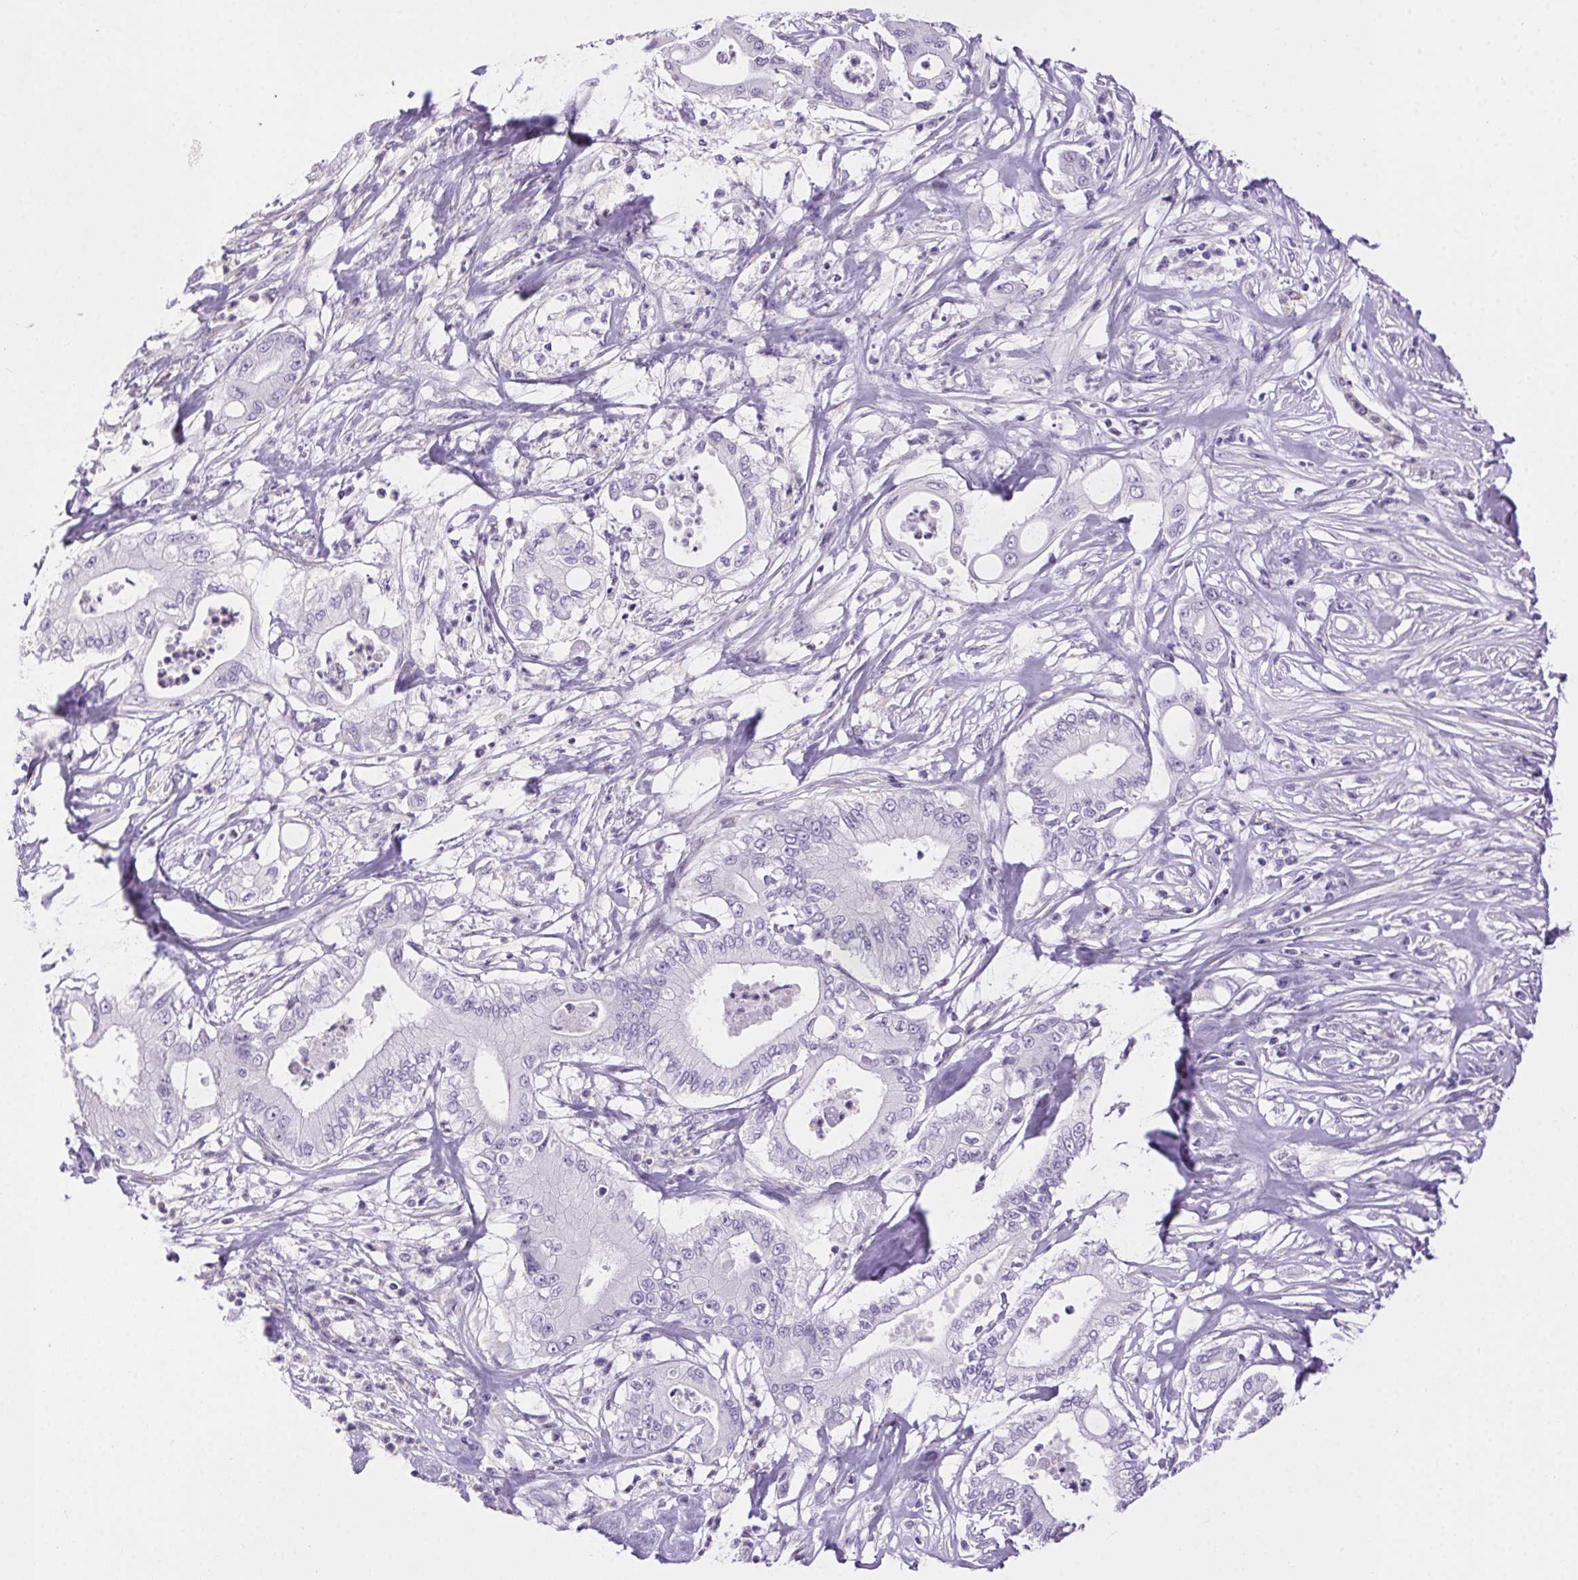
{"staining": {"intensity": "negative", "quantity": "none", "location": "none"}, "tissue": "pancreatic cancer", "cell_type": "Tumor cells", "image_type": "cancer", "snomed": [{"axis": "morphology", "description": "Adenocarcinoma, NOS"}, {"axis": "topography", "description": "Pancreas"}], "caption": "An image of human pancreatic cancer (adenocarcinoma) is negative for staining in tumor cells.", "gene": "SHCBP1L", "patient": {"sex": "male", "age": 71}}